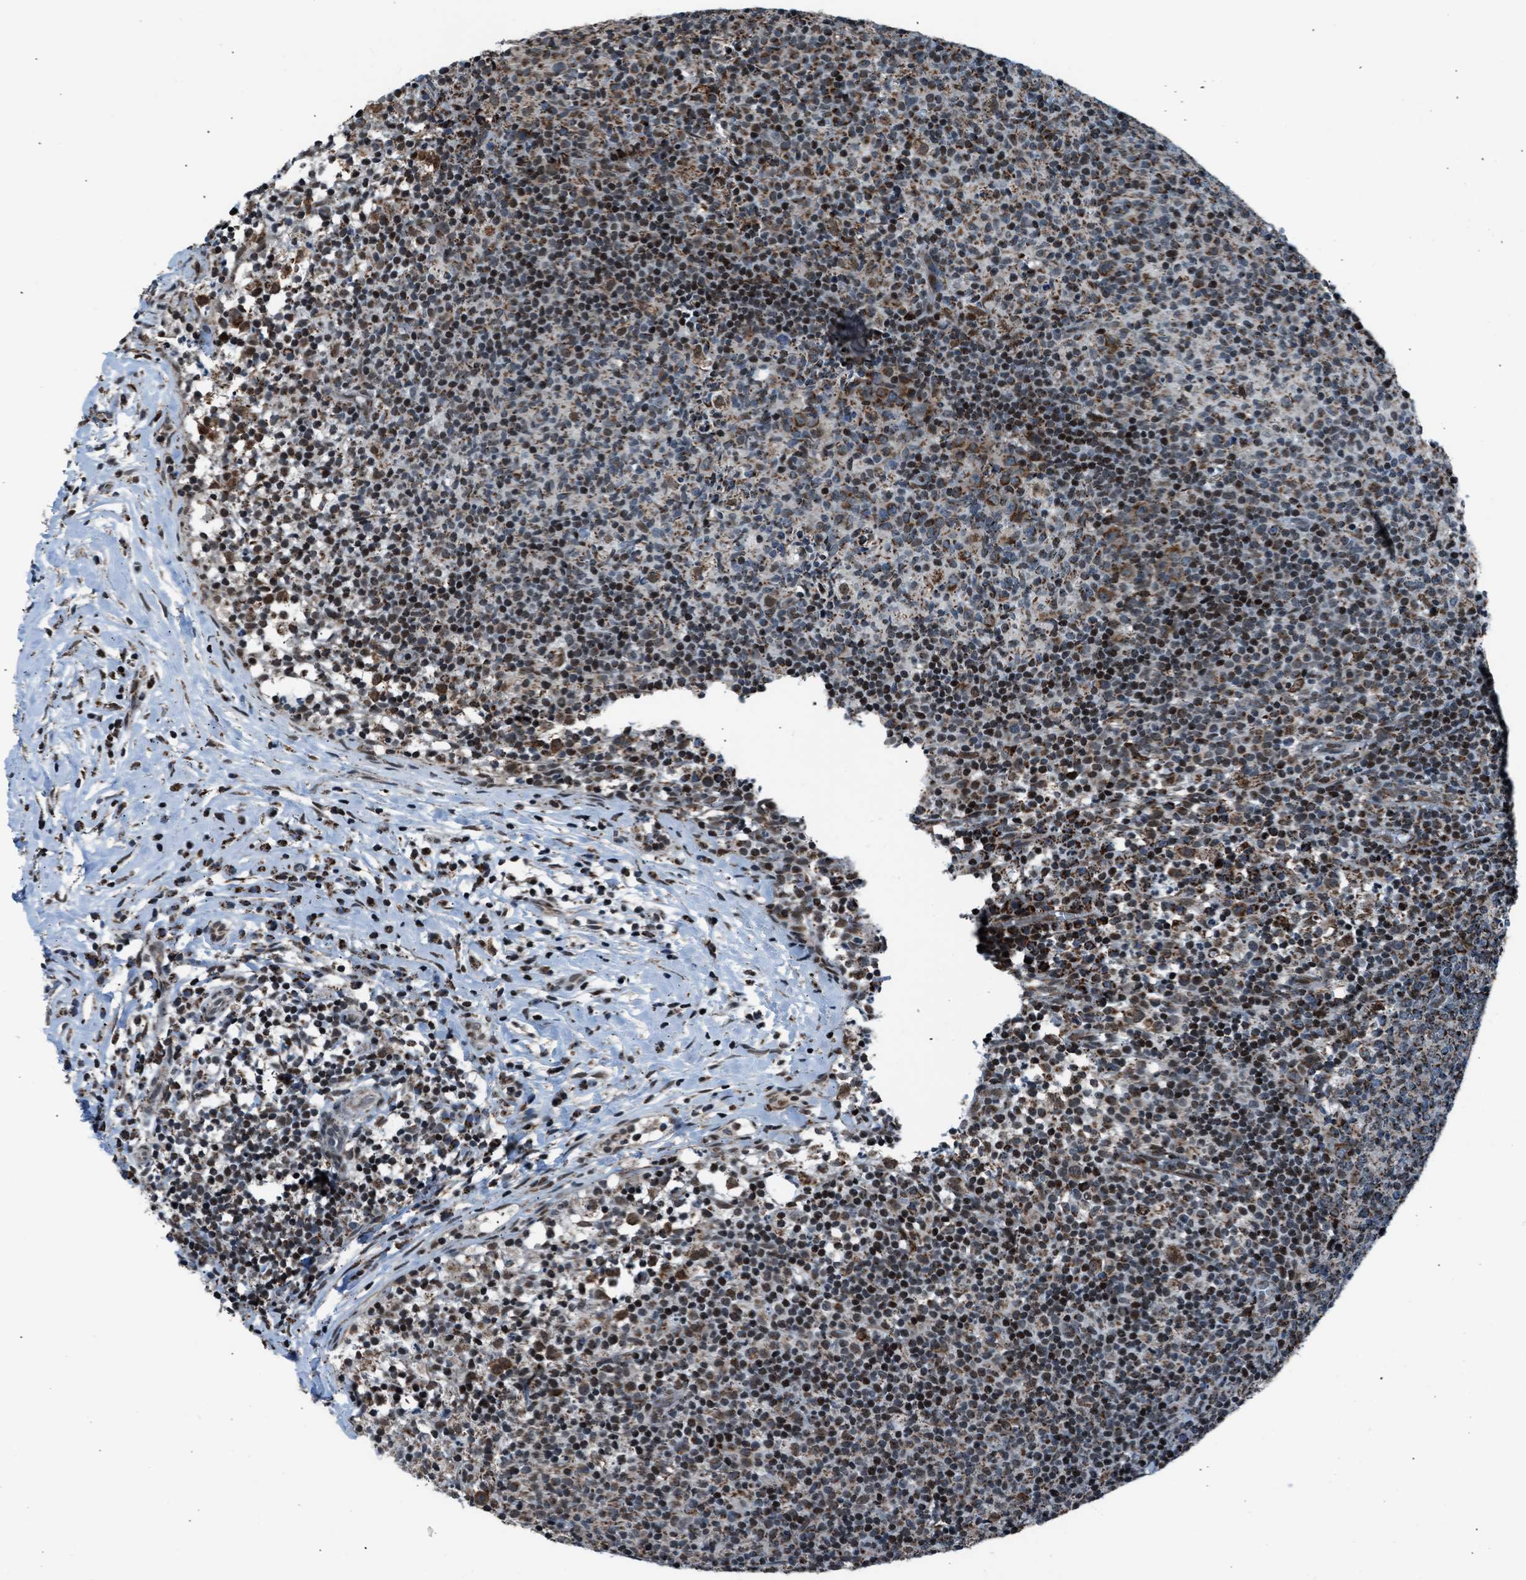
{"staining": {"intensity": "moderate", "quantity": "25%-75%", "location": "cytoplasmic/membranous,nuclear"}, "tissue": "lymph node", "cell_type": "Germinal center cells", "image_type": "normal", "snomed": [{"axis": "morphology", "description": "Normal tissue, NOS"}, {"axis": "morphology", "description": "Inflammation, NOS"}, {"axis": "topography", "description": "Lymph node"}], "caption": "Protein expression analysis of benign lymph node exhibits moderate cytoplasmic/membranous,nuclear staining in about 25%-75% of germinal center cells.", "gene": "MORC3", "patient": {"sex": "male", "age": 55}}